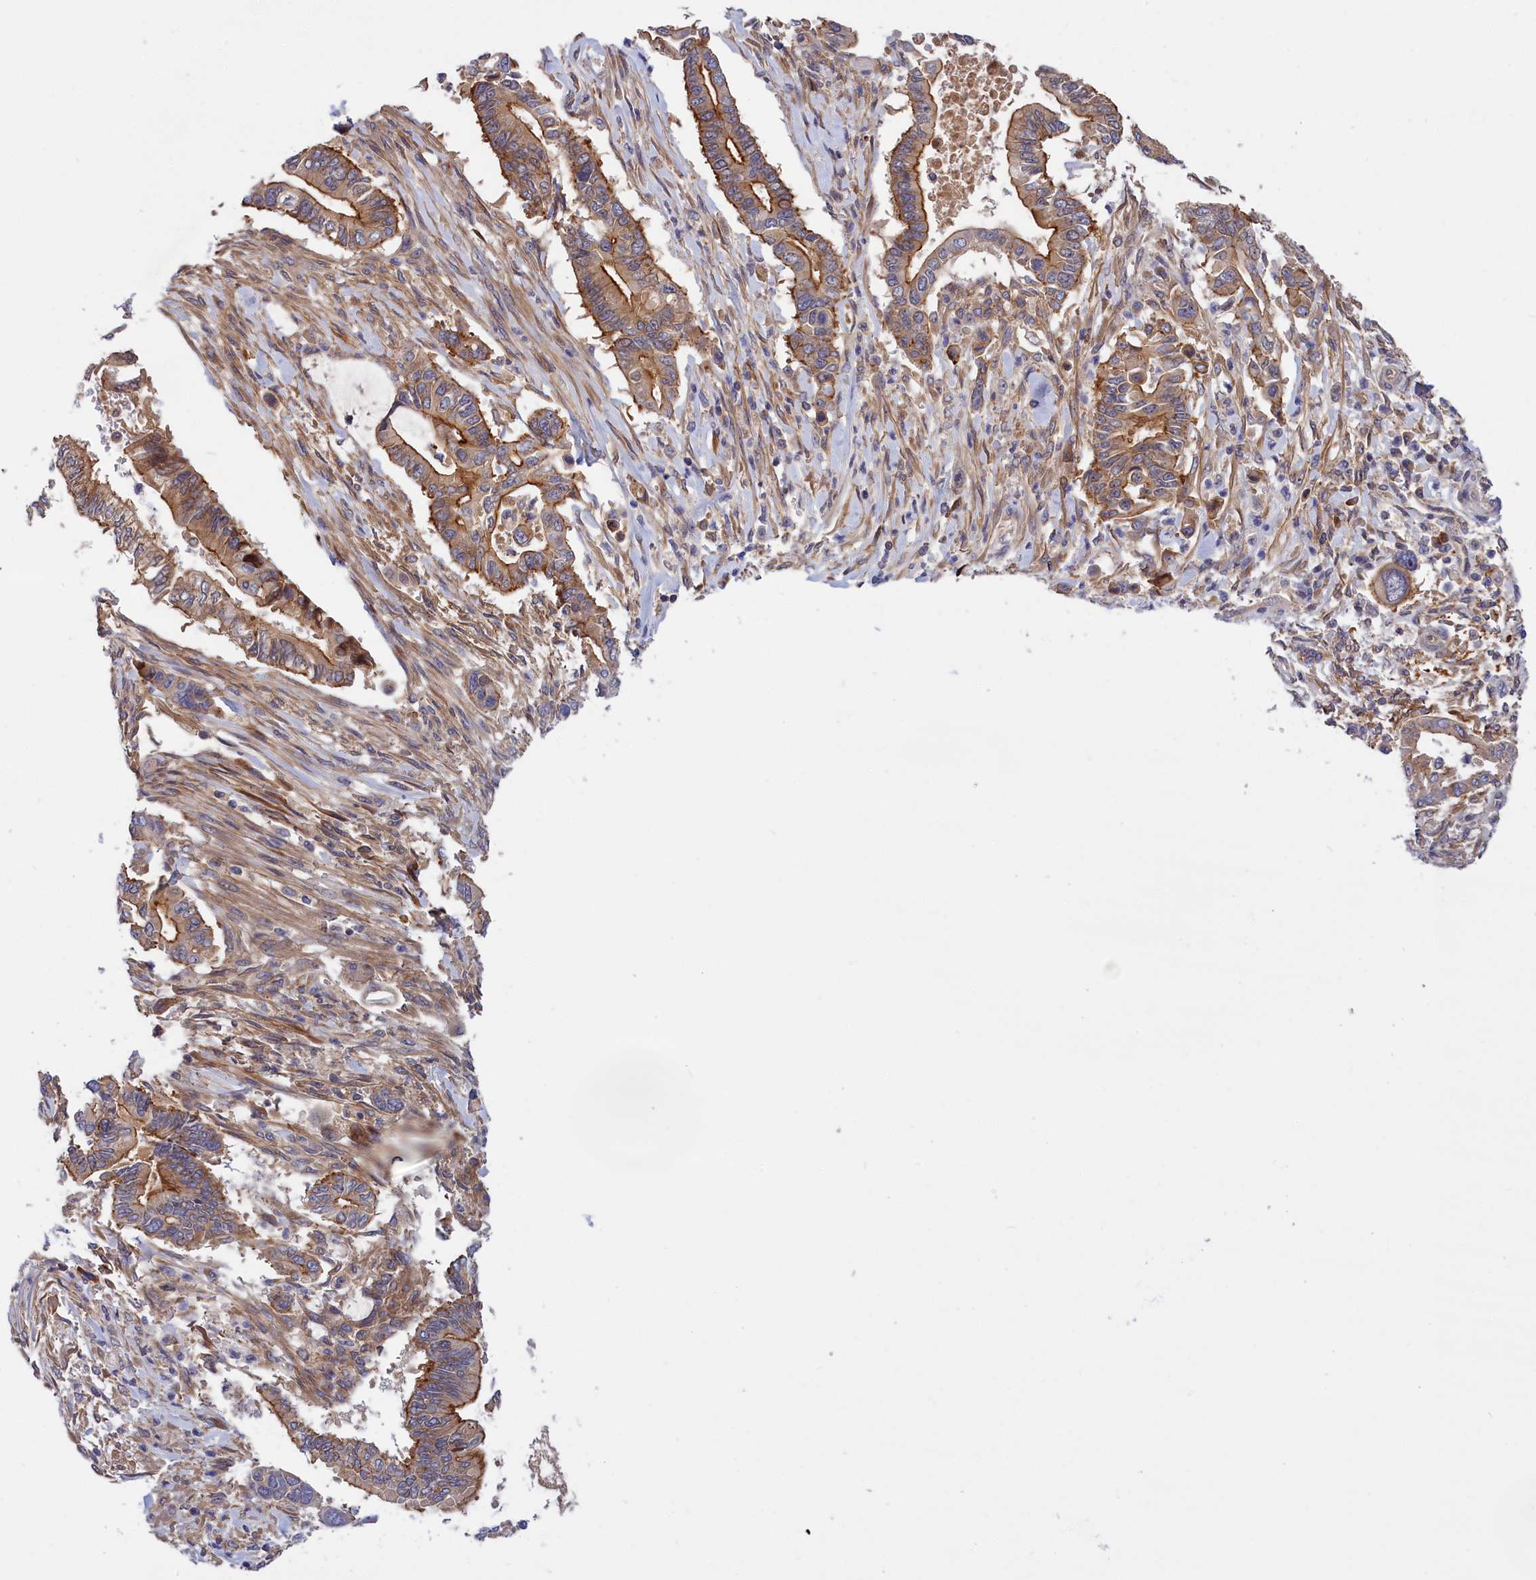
{"staining": {"intensity": "moderate", "quantity": ">75%", "location": "cytoplasmic/membranous"}, "tissue": "pancreatic cancer", "cell_type": "Tumor cells", "image_type": "cancer", "snomed": [{"axis": "morphology", "description": "Adenocarcinoma, NOS"}, {"axis": "topography", "description": "Pancreas"}], "caption": "The immunohistochemical stain shows moderate cytoplasmic/membranous staining in tumor cells of pancreatic cancer (adenocarcinoma) tissue.", "gene": "CRACD", "patient": {"sex": "male", "age": 68}}